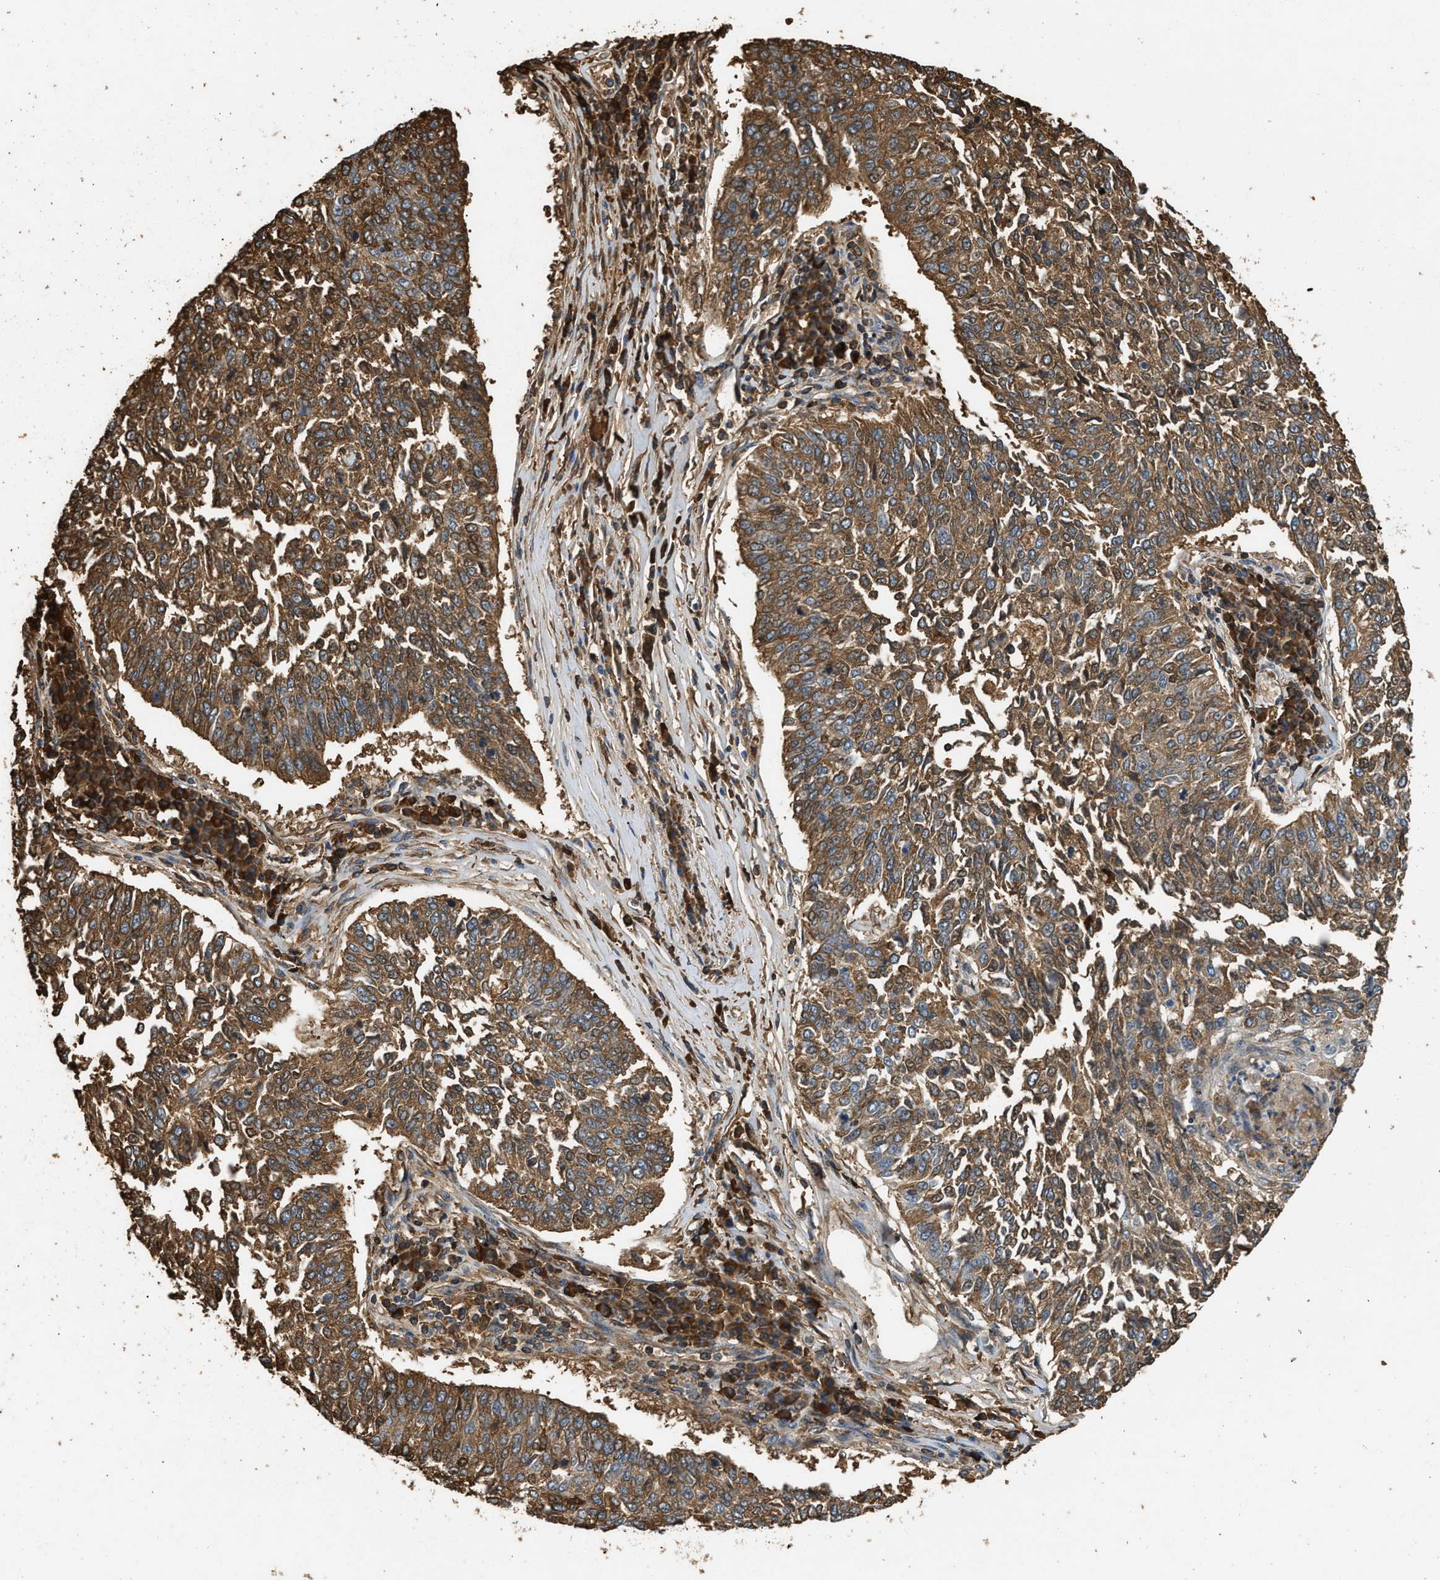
{"staining": {"intensity": "moderate", "quantity": ">75%", "location": "cytoplasmic/membranous"}, "tissue": "lung cancer", "cell_type": "Tumor cells", "image_type": "cancer", "snomed": [{"axis": "morphology", "description": "Normal tissue, NOS"}, {"axis": "morphology", "description": "Squamous cell carcinoma, NOS"}, {"axis": "topography", "description": "Cartilage tissue"}, {"axis": "topography", "description": "Bronchus"}, {"axis": "topography", "description": "Lung"}], "caption": "There is medium levels of moderate cytoplasmic/membranous expression in tumor cells of lung squamous cell carcinoma, as demonstrated by immunohistochemical staining (brown color).", "gene": "TMEM268", "patient": {"sex": "female", "age": 49}}